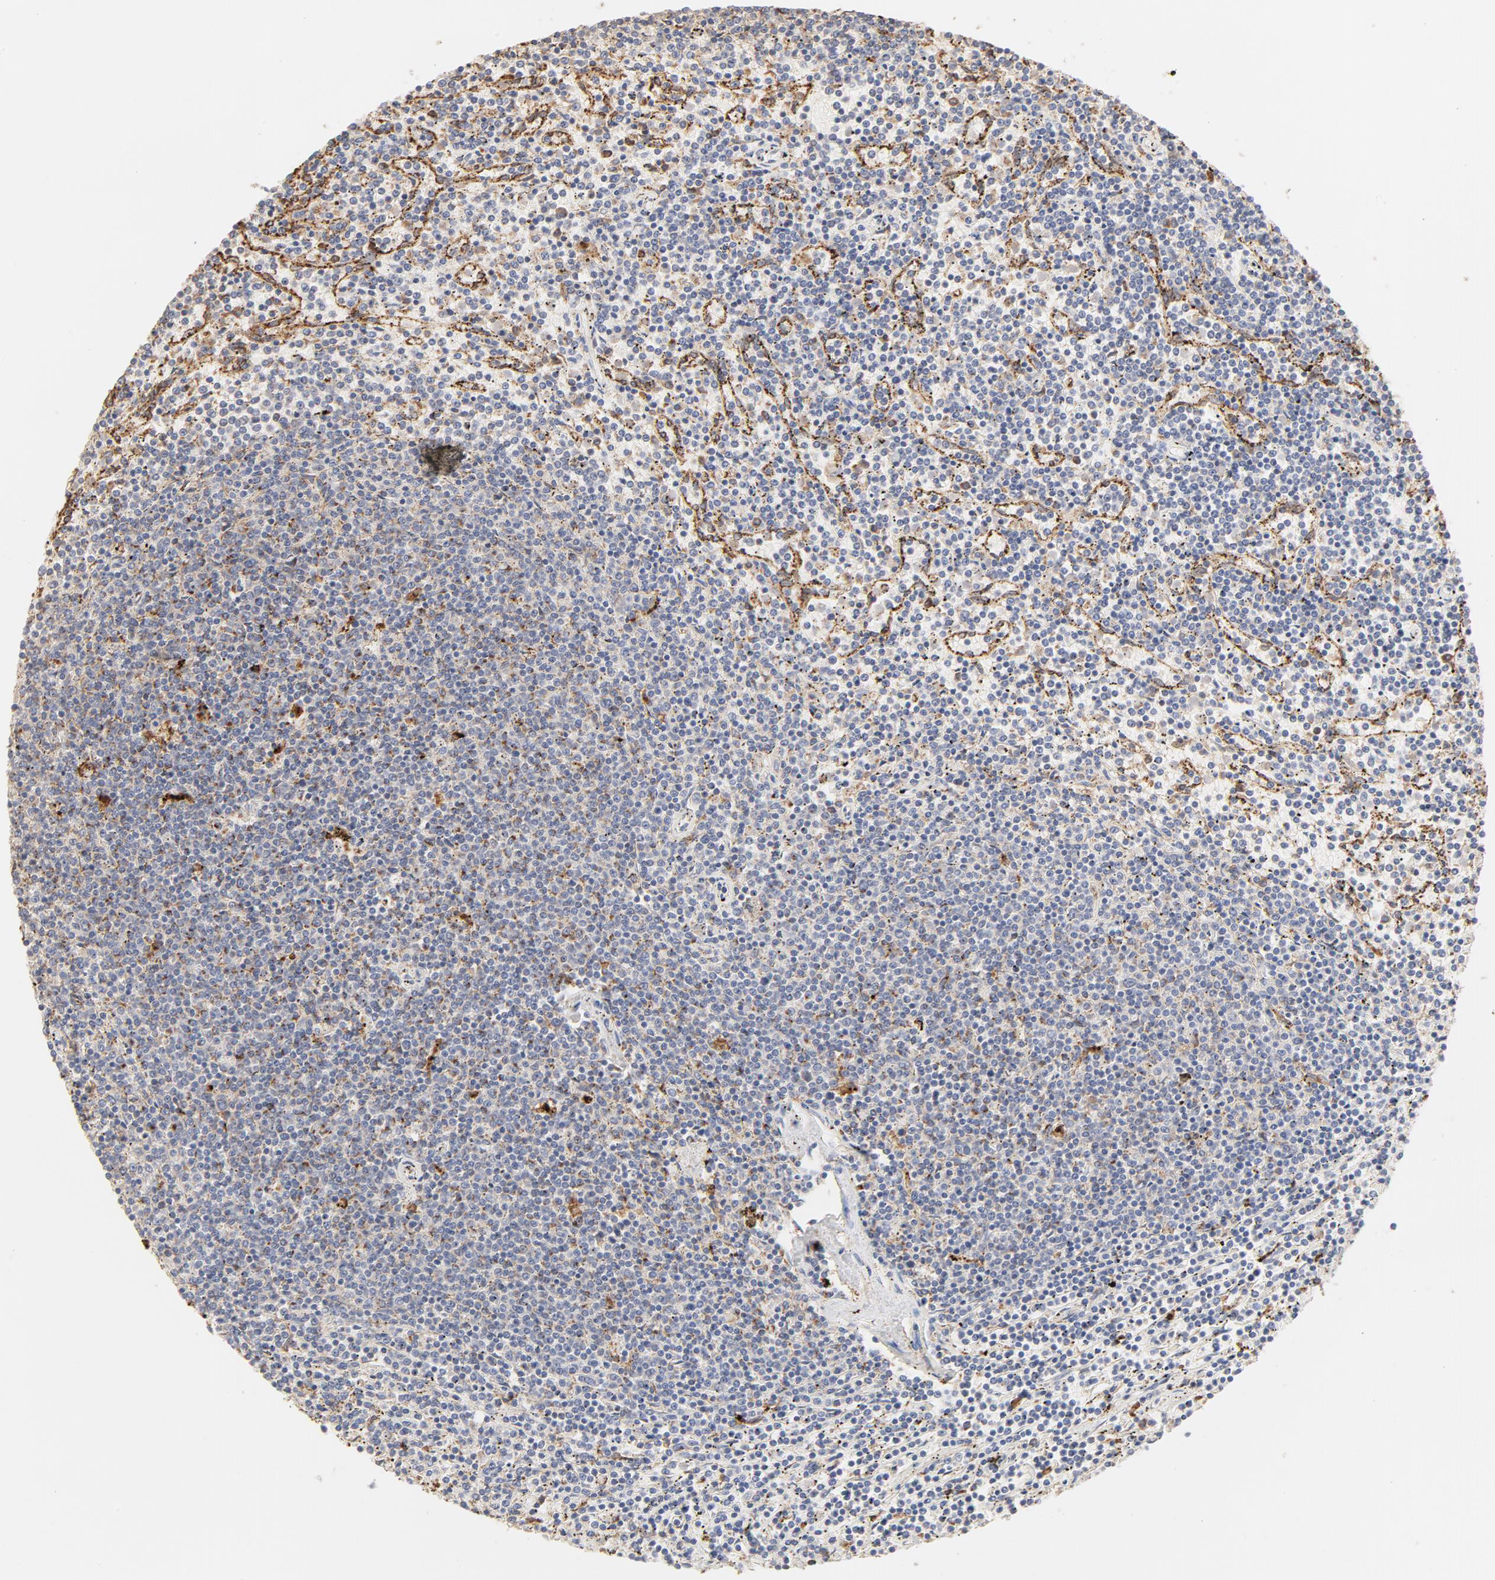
{"staining": {"intensity": "negative", "quantity": "none", "location": "none"}, "tissue": "lymphoma", "cell_type": "Tumor cells", "image_type": "cancer", "snomed": [{"axis": "morphology", "description": "Malignant lymphoma, non-Hodgkin's type, Low grade"}, {"axis": "topography", "description": "Spleen"}], "caption": "IHC image of human malignant lymphoma, non-Hodgkin's type (low-grade) stained for a protein (brown), which demonstrates no expression in tumor cells.", "gene": "CTSH", "patient": {"sex": "female", "age": 50}}